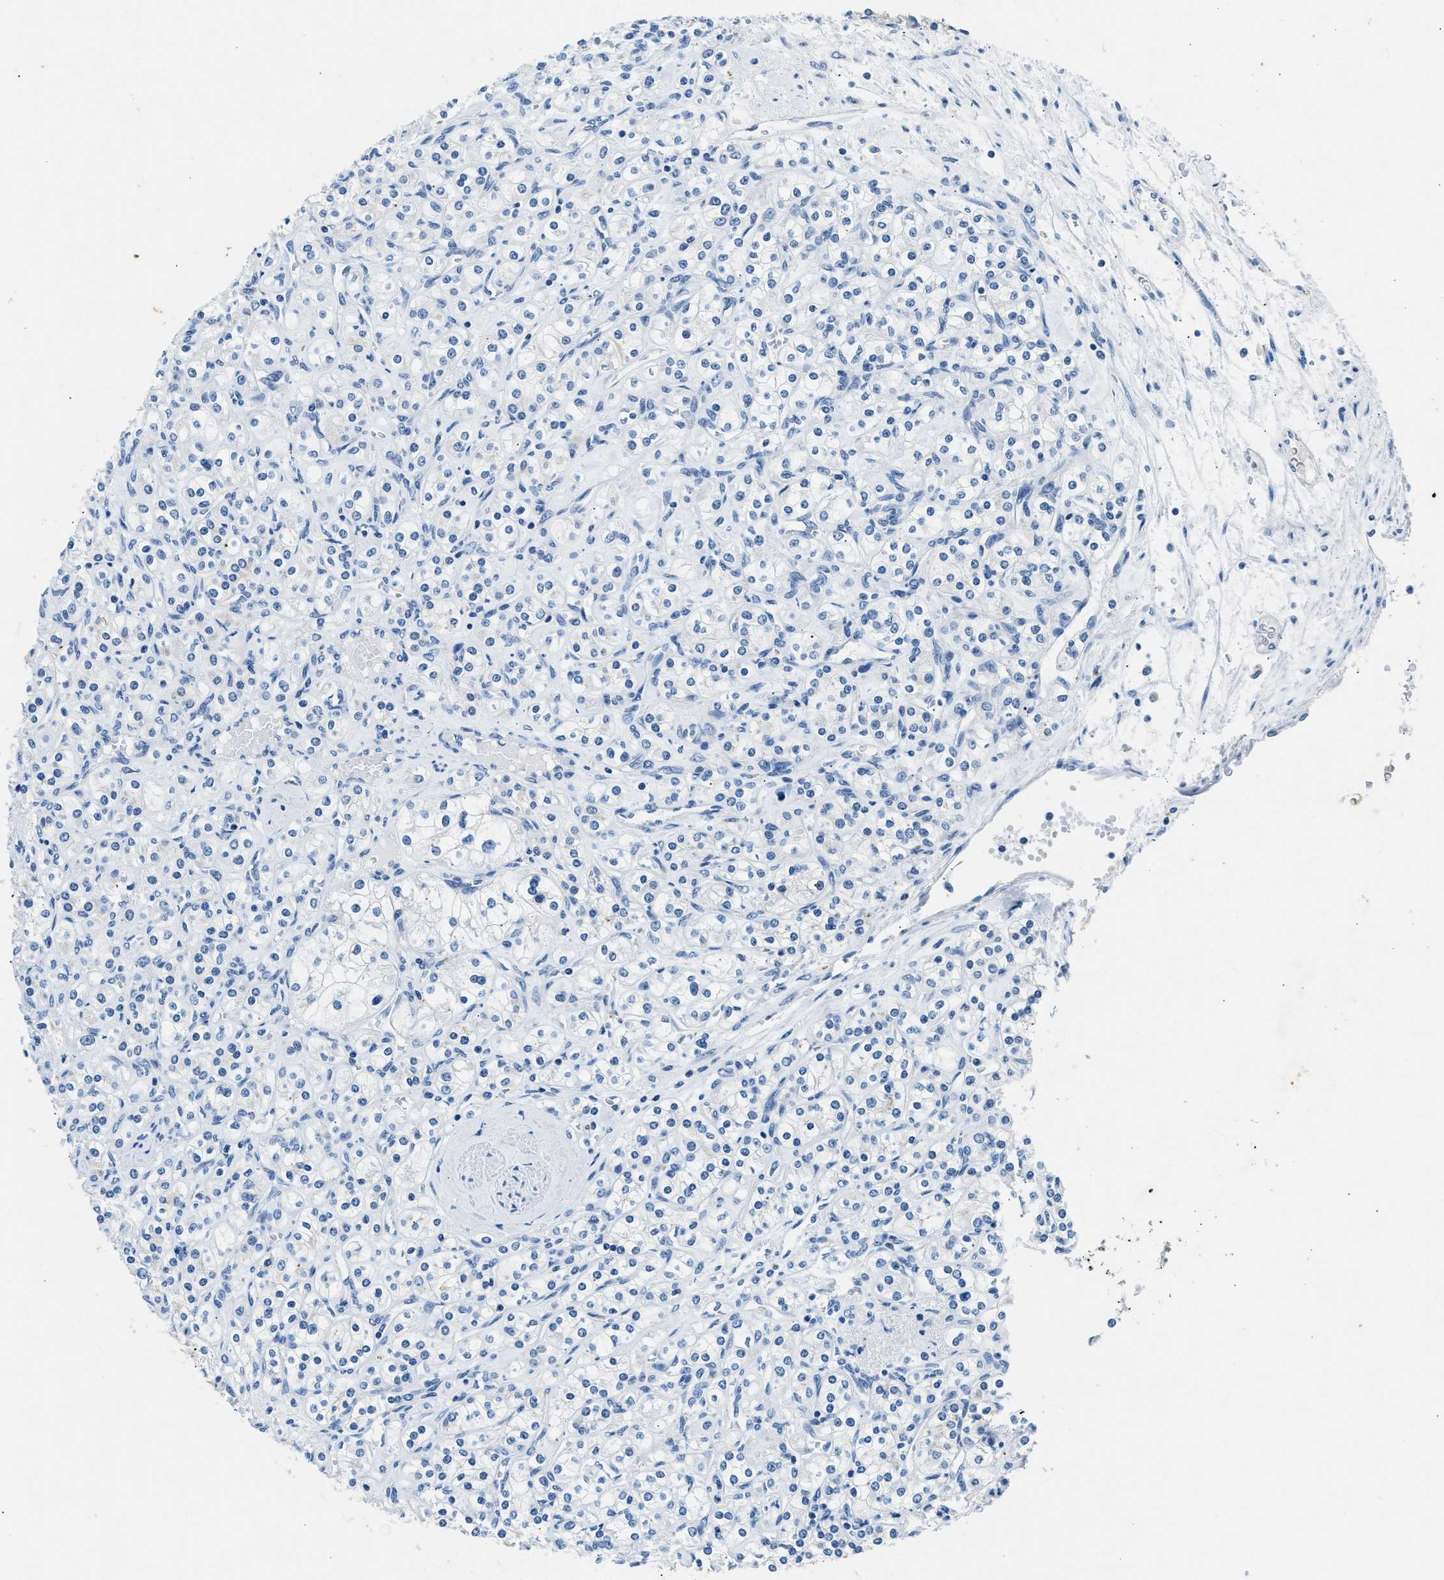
{"staining": {"intensity": "negative", "quantity": "none", "location": "none"}, "tissue": "renal cancer", "cell_type": "Tumor cells", "image_type": "cancer", "snomed": [{"axis": "morphology", "description": "Adenocarcinoma, NOS"}, {"axis": "topography", "description": "Kidney"}], "caption": "Tumor cells are negative for protein expression in human adenocarcinoma (renal). The staining is performed using DAB brown chromogen with nuclei counter-stained in using hematoxylin.", "gene": "CFAP20", "patient": {"sex": "male", "age": 77}}